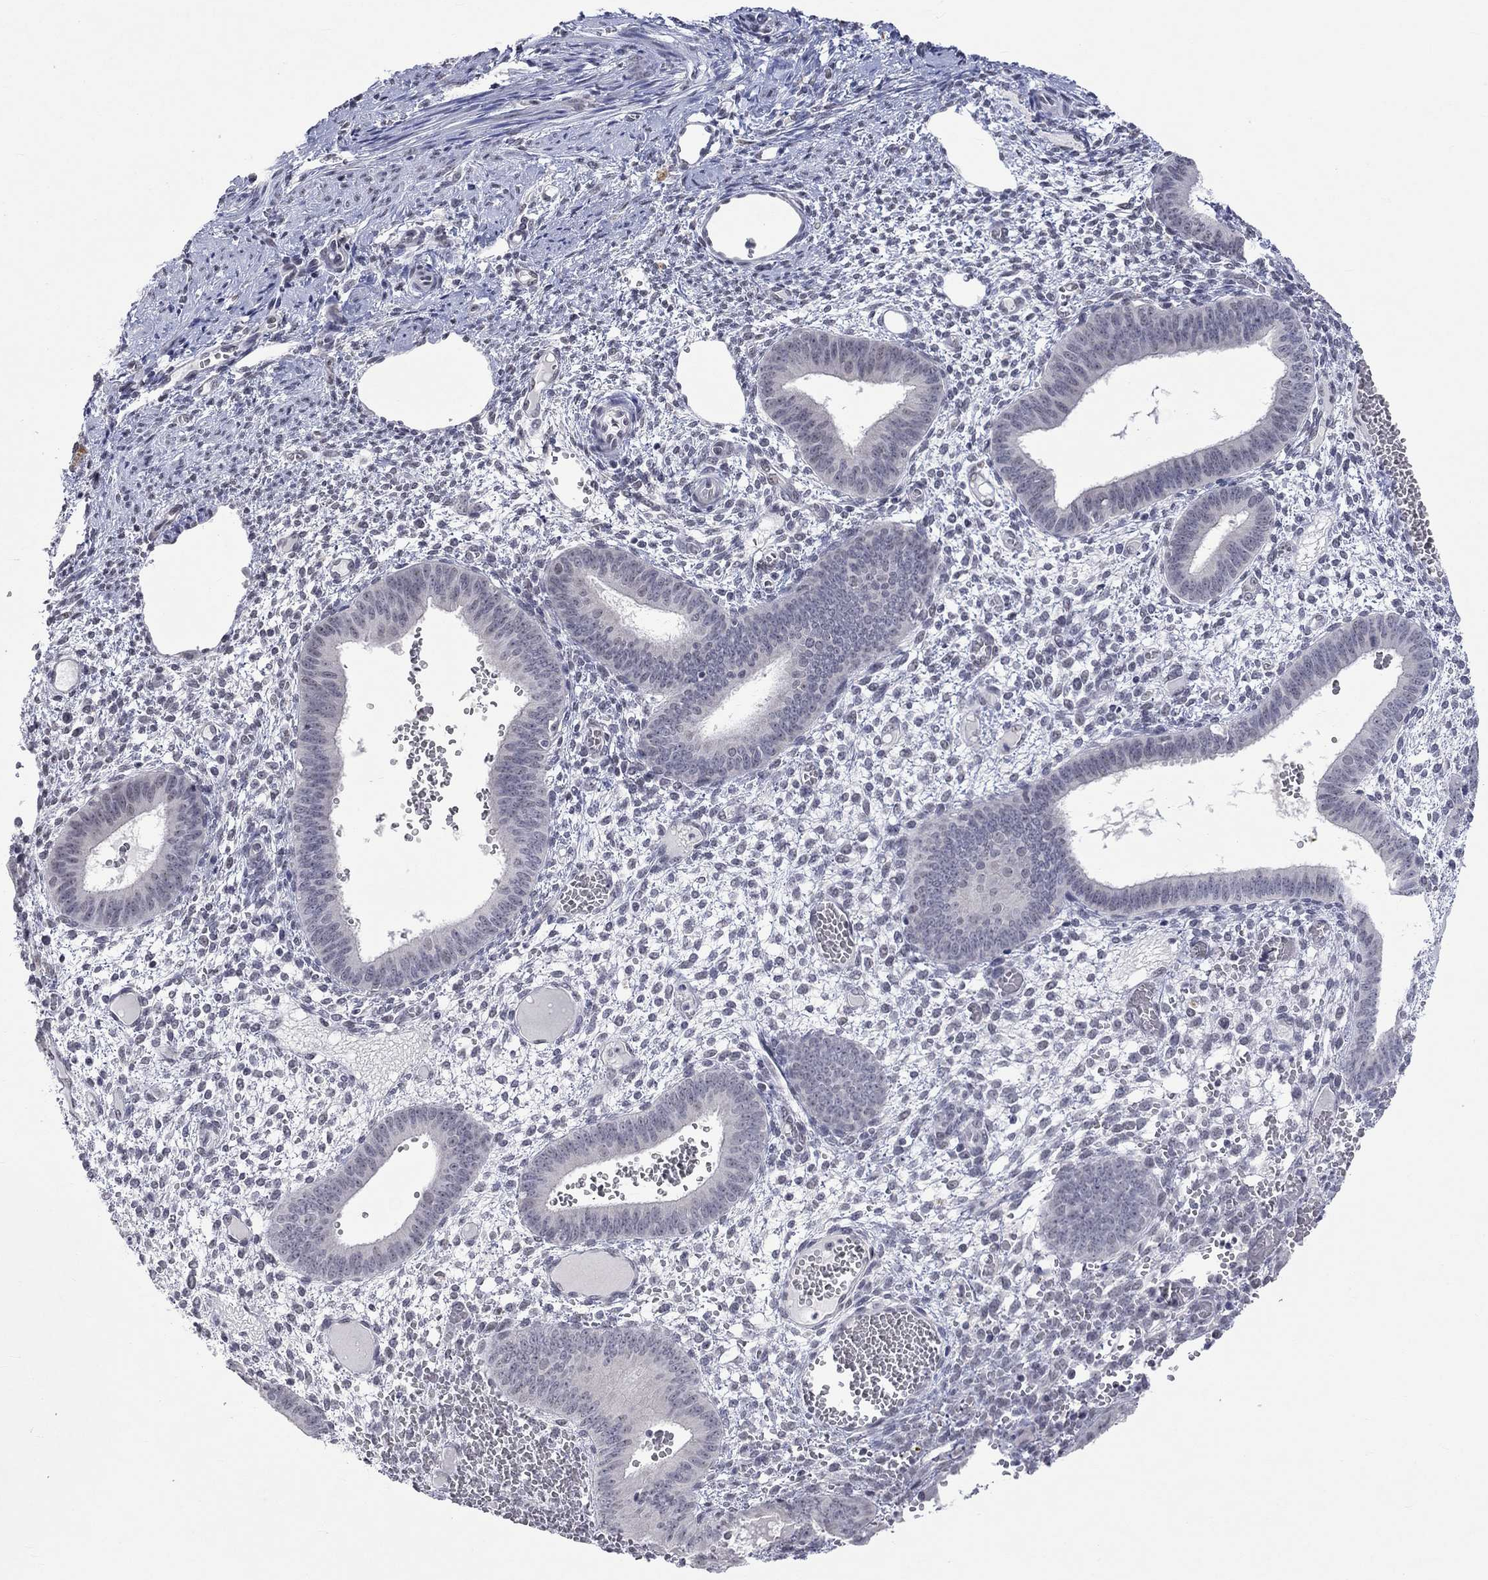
{"staining": {"intensity": "negative", "quantity": "none", "location": "none"}, "tissue": "endometrium", "cell_type": "Cells in endometrial stroma", "image_type": "normal", "snomed": [{"axis": "morphology", "description": "Normal tissue, NOS"}, {"axis": "topography", "description": "Endometrium"}], "caption": "IHC of normal human endometrium exhibits no positivity in cells in endometrial stroma. Brightfield microscopy of IHC stained with DAB (brown) and hematoxylin (blue), captured at high magnification.", "gene": "TMEM143", "patient": {"sex": "female", "age": 42}}